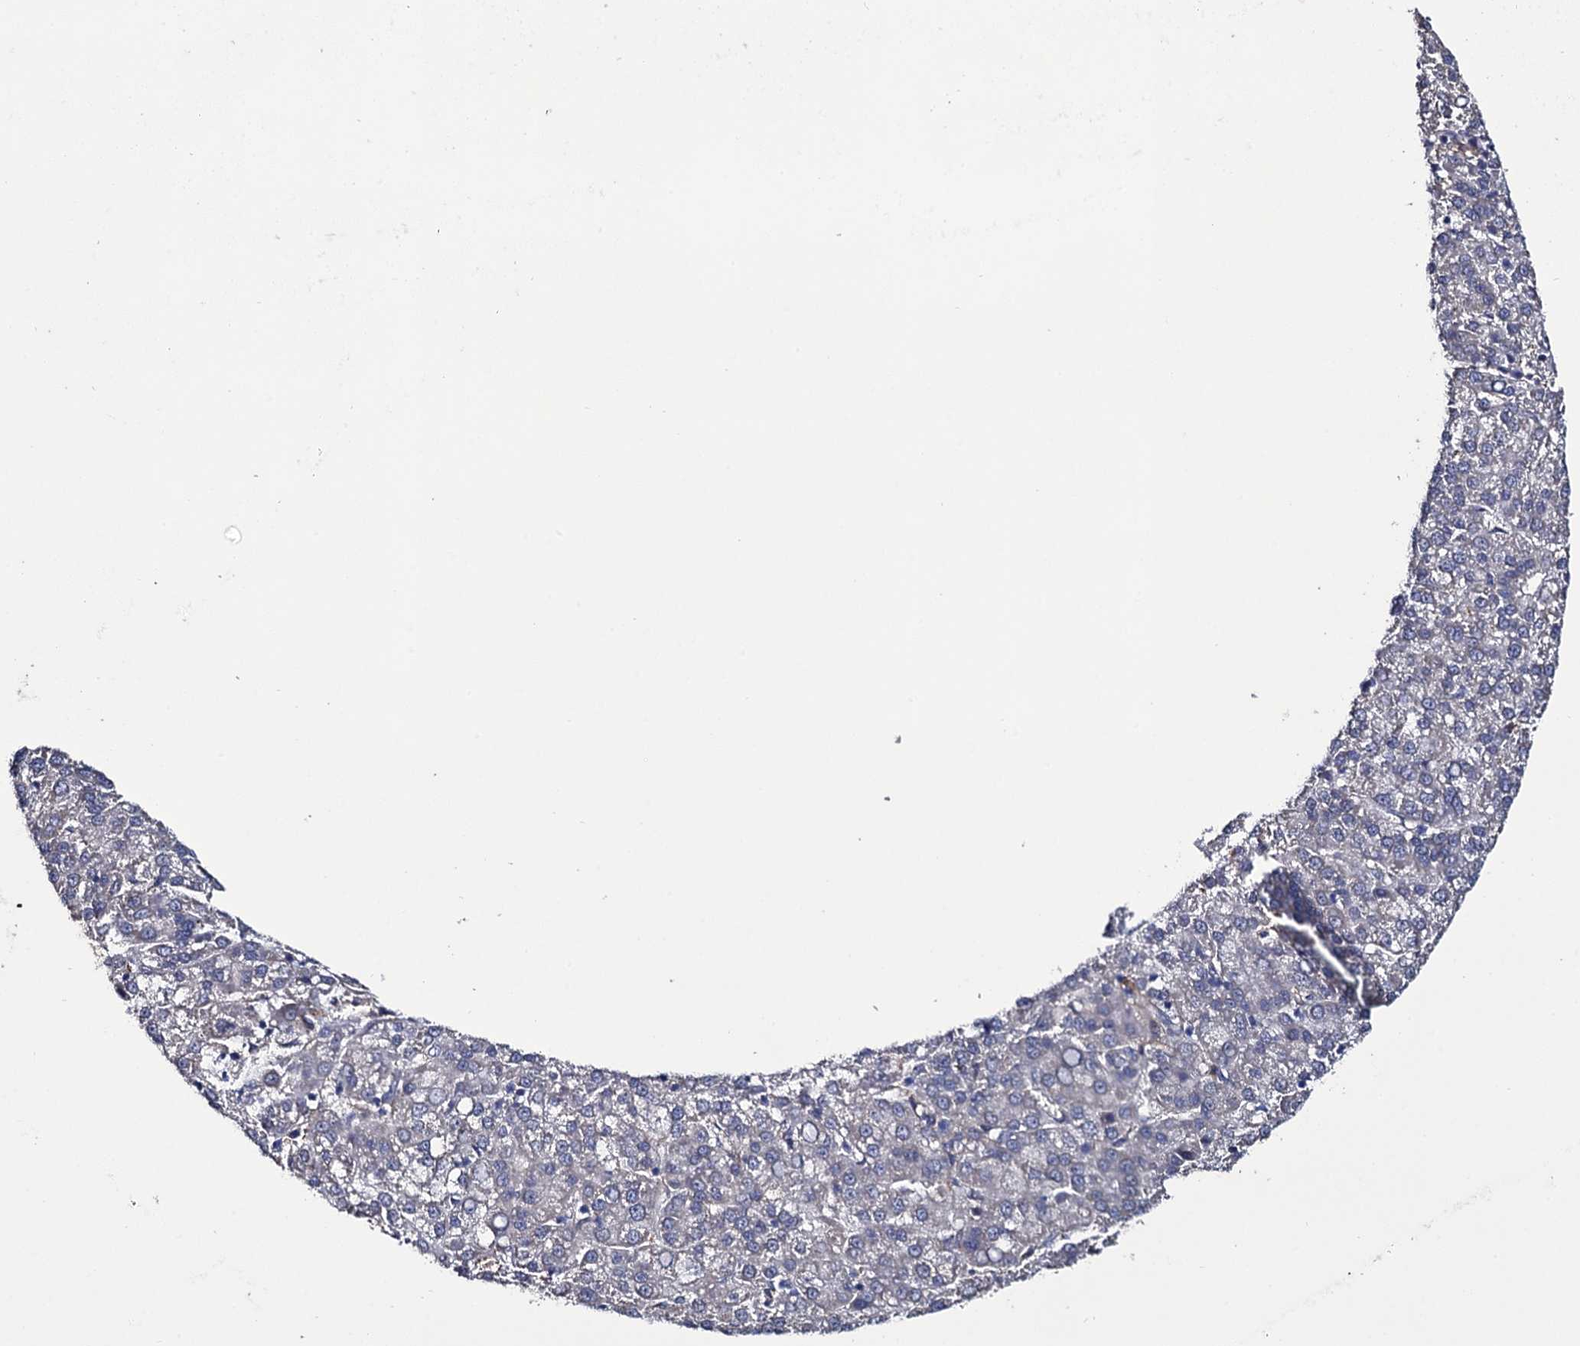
{"staining": {"intensity": "negative", "quantity": "none", "location": "none"}, "tissue": "liver cancer", "cell_type": "Tumor cells", "image_type": "cancer", "snomed": [{"axis": "morphology", "description": "Carcinoma, Hepatocellular, NOS"}, {"axis": "topography", "description": "Liver"}], "caption": "High magnification brightfield microscopy of liver cancer stained with DAB (brown) and counterstained with hematoxylin (blue): tumor cells show no significant positivity. The staining was performed using DAB to visualize the protein expression in brown, while the nuclei were stained in blue with hematoxylin (Magnification: 20x).", "gene": "TTC23", "patient": {"sex": "female", "age": 58}}